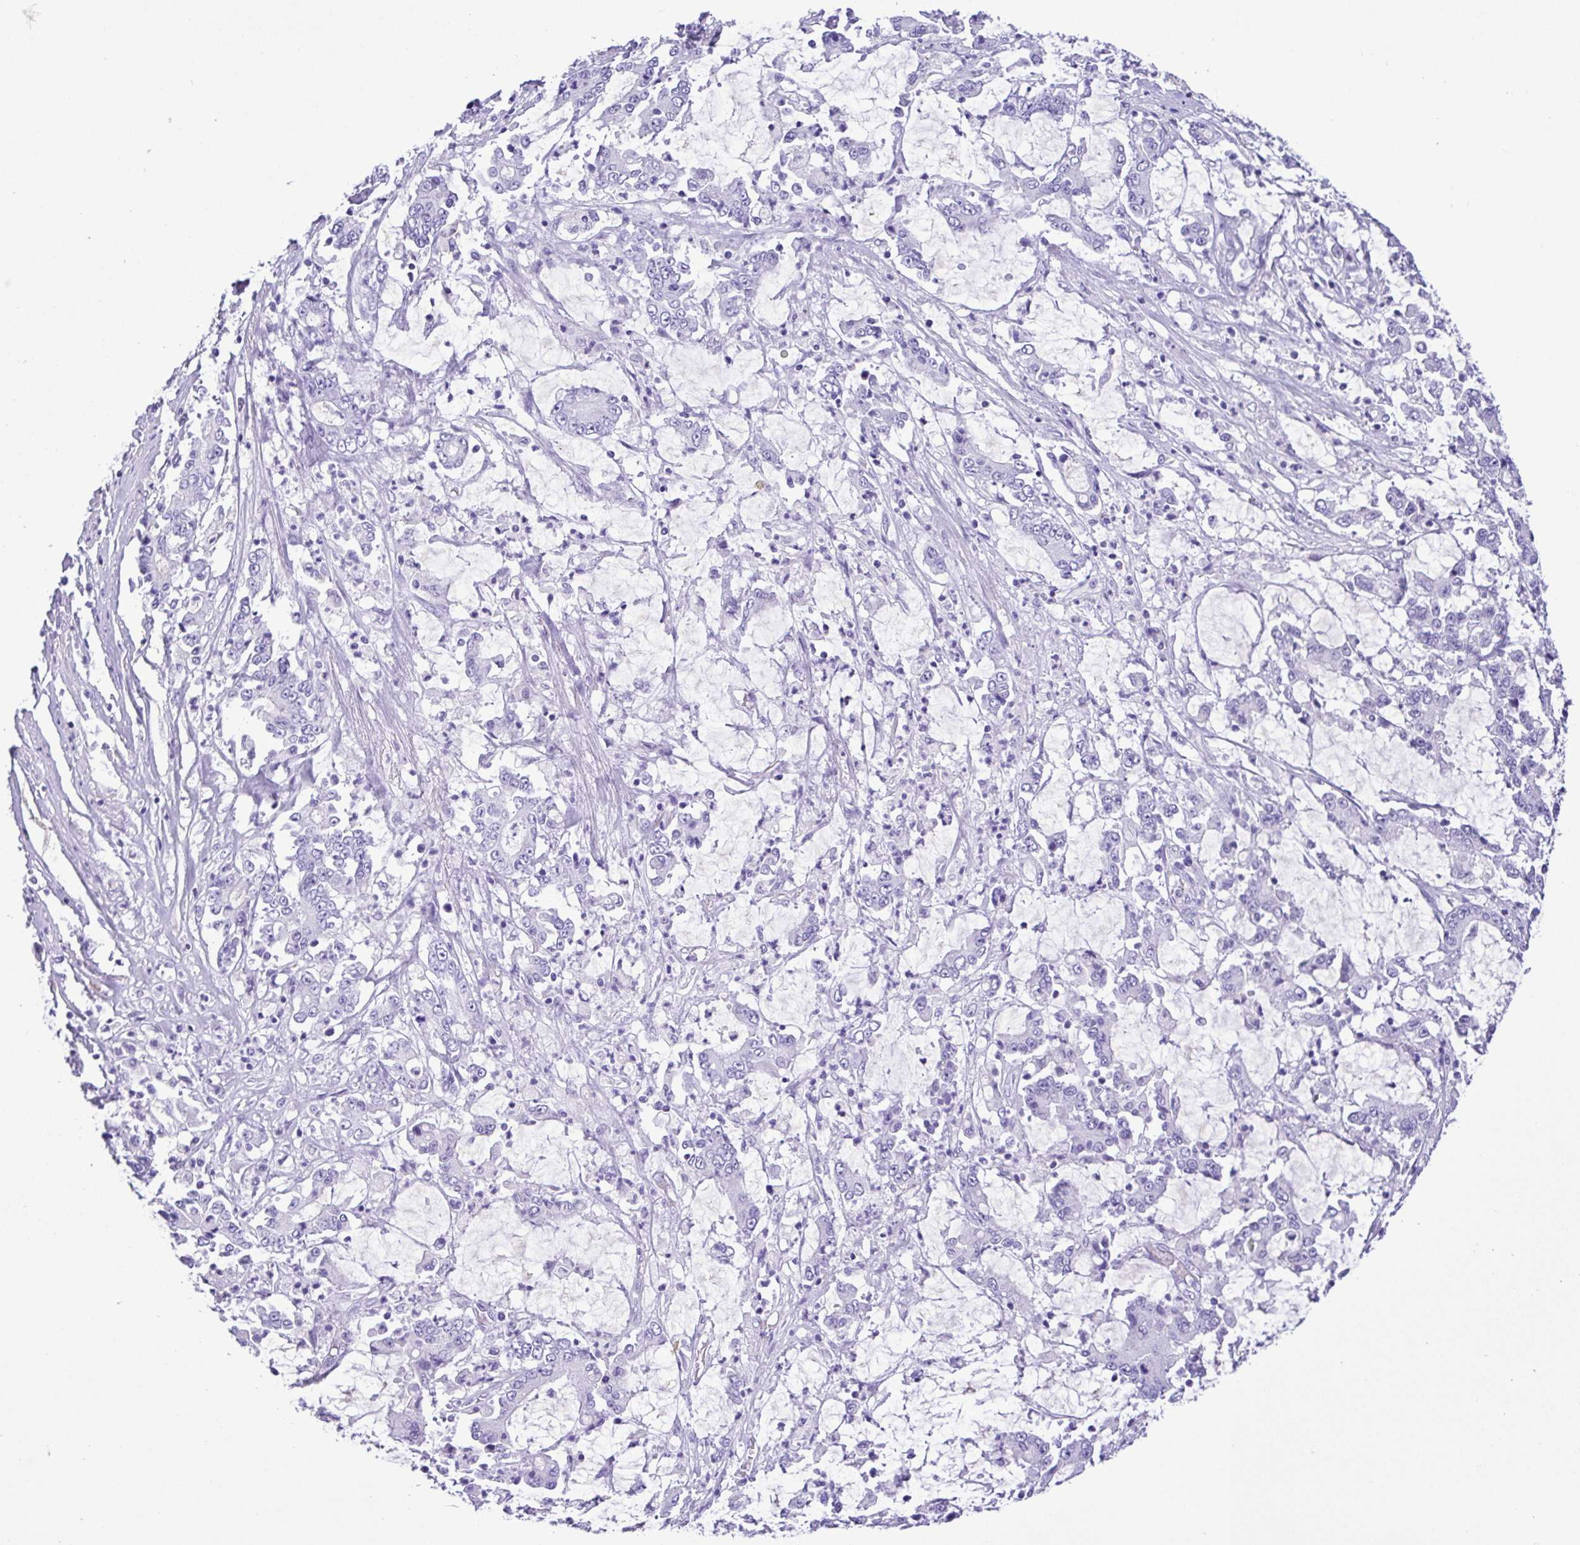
{"staining": {"intensity": "negative", "quantity": "none", "location": "none"}, "tissue": "stomach cancer", "cell_type": "Tumor cells", "image_type": "cancer", "snomed": [{"axis": "morphology", "description": "Adenocarcinoma, NOS"}, {"axis": "topography", "description": "Stomach, upper"}], "caption": "Tumor cells show no significant protein positivity in adenocarcinoma (stomach). (DAB (3,3'-diaminobenzidine) IHC, high magnification).", "gene": "OVGP1", "patient": {"sex": "male", "age": 68}}